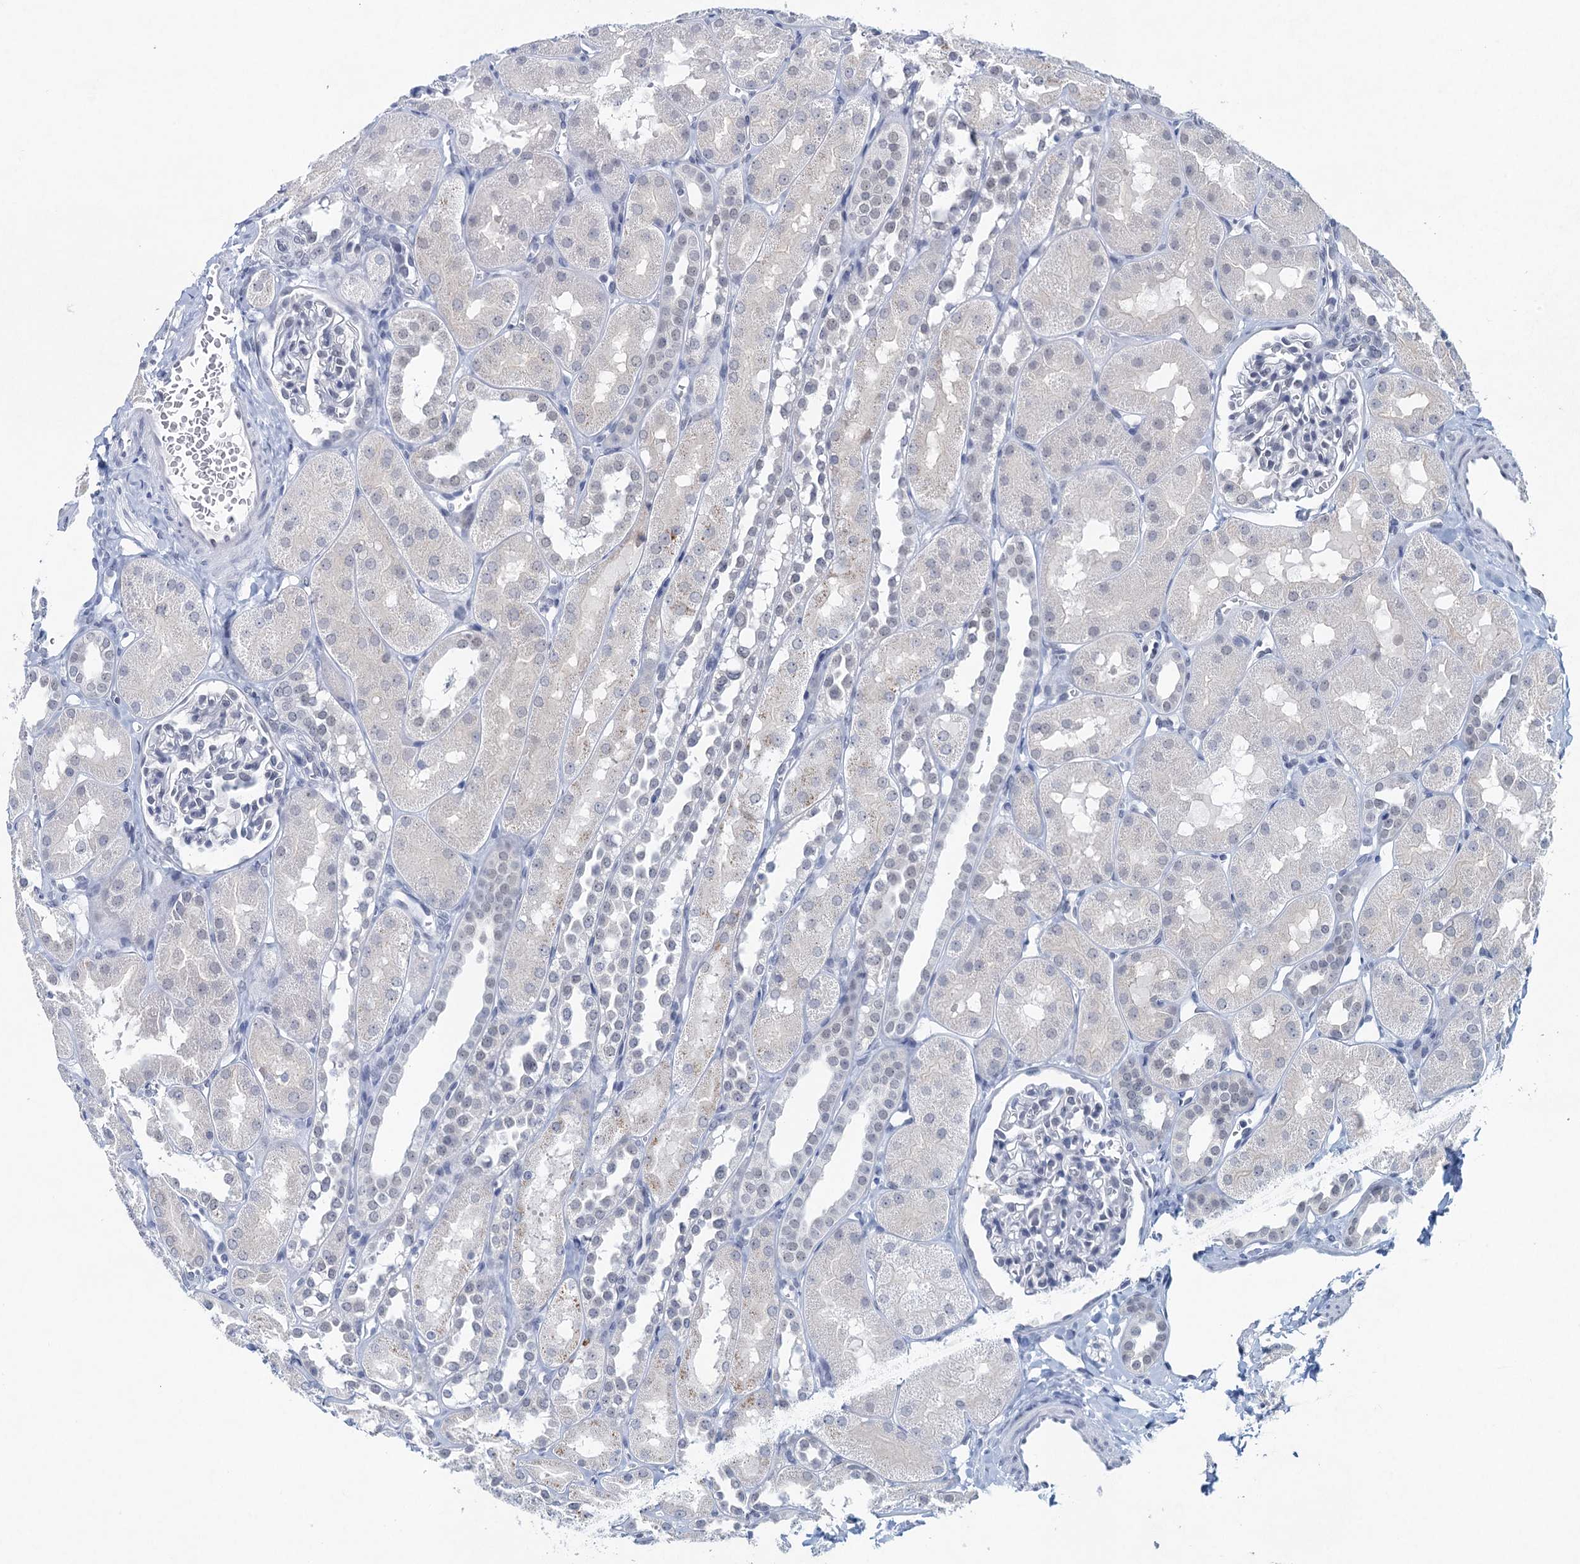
{"staining": {"intensity": "negative", "quantity": "none", "location": "none"}, "tissue": "kidney", "cell_type": "Cells in glomeruli", "image_type": "normal", "snomed": [{"axis": "morphology", "description": "Normal tissue, NOS"}, {"axis": "topography", "description": "Kidney"}, {"axis": "topography", "description": "Urinary bladder"}], "caption": "Immunohistochemistry (IHC) micrograph of normal kidney: human kidney stained with DAB reveals no significant protein staining in cells in glomeruli. (Immunohistochemistry (IHC), brightfield microscopy, high magnification).", "gene": "ENSG00000230707", "patient": {"sex": "male", "age": 16}}